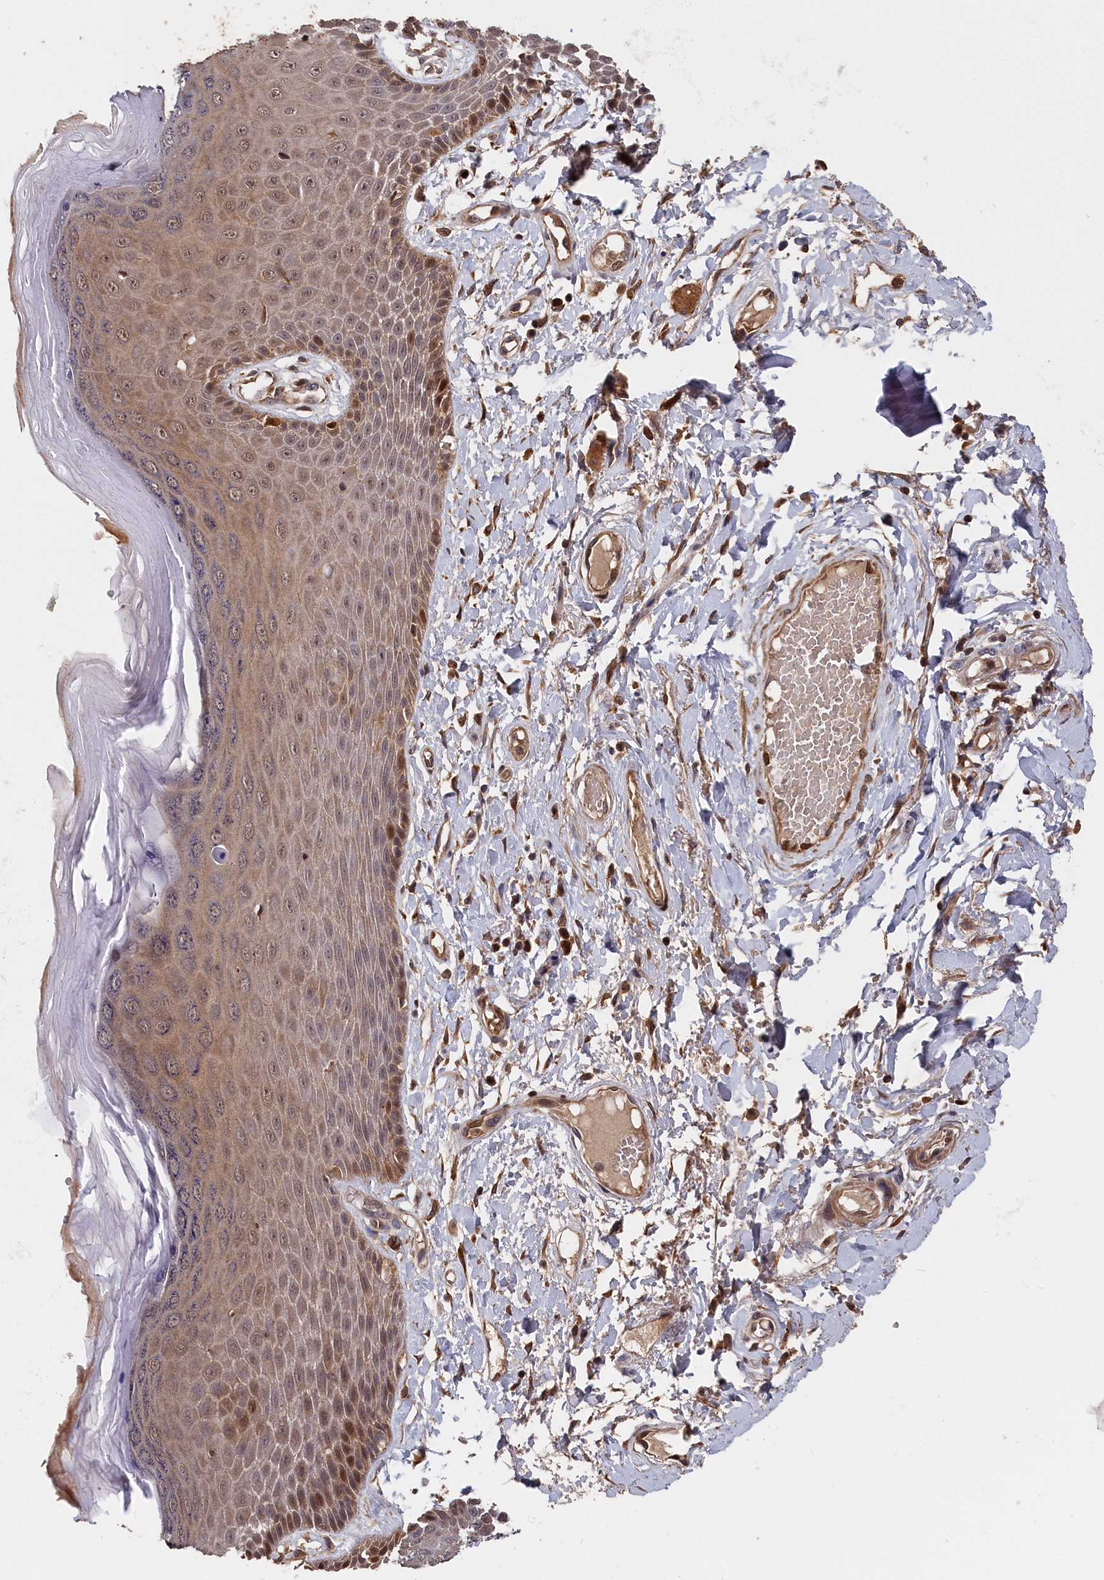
{"staining": {"intensity": "moderate", "quantity": "25%-75%", "location": "cytoplasmic/membranous,nuclear"}, "tissue": "skin", "cell_type": "Epidermal cells", "image_type": "normal", "snomed": [{"axis": "morphology", "description": "Normal tissue, NOS"}, {"axis": "topography", "description": "Anal"}], "caption": "High-power microscopy captured an immunohistochemistry image of normal skin, revealing moderate cytoplasmic/membranous,nuclear positivity in approximately 25%-75% of epidermal cells. Nuclei are stained in blue.", "gene": "RMI2", "patient": {"sex": "male", "age": 78}}